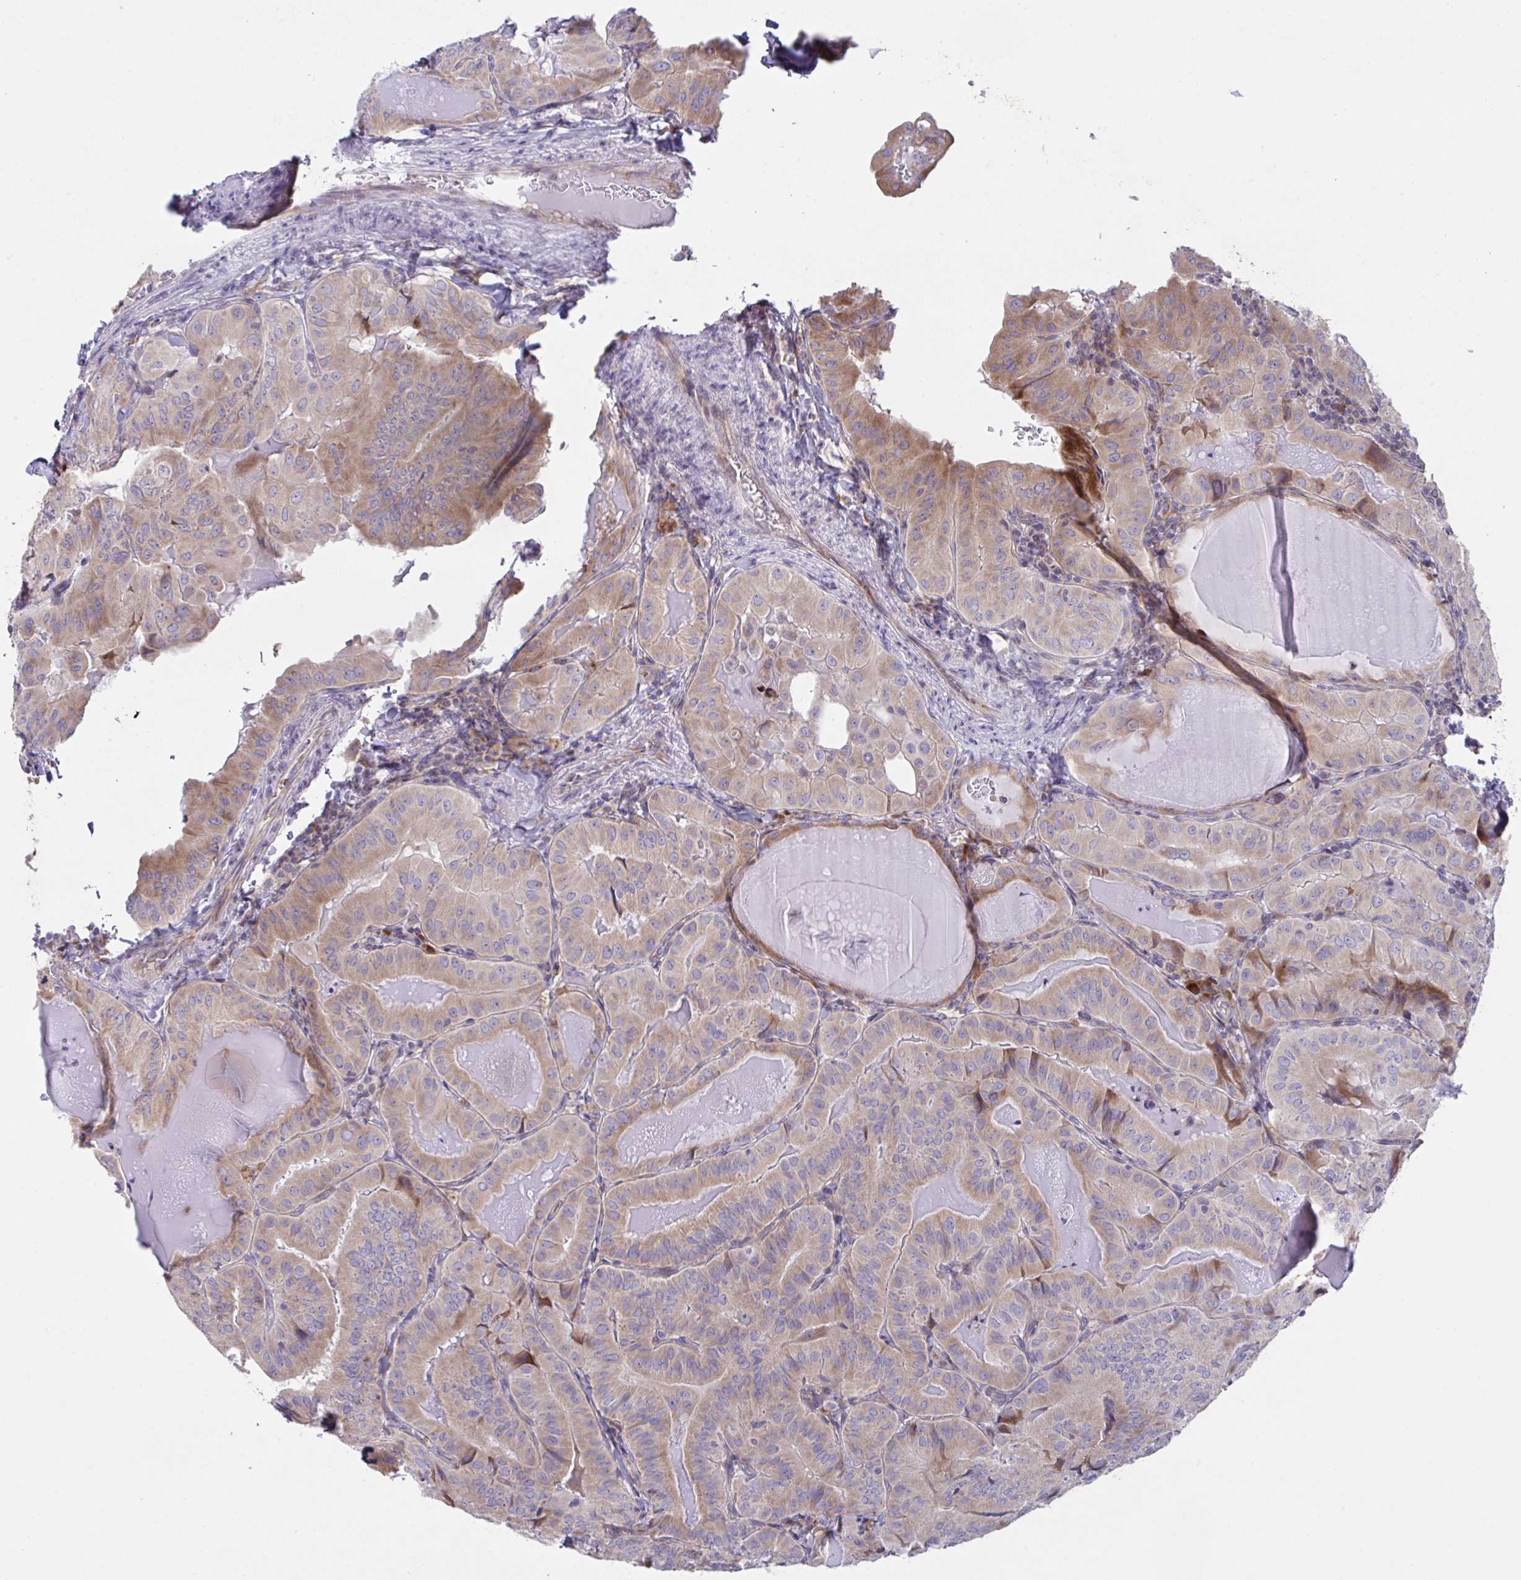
{"staining": {"intensity": "moderate", "quantity": "25%-75%", "location": "cytoplasmic/membranous"}, "tissue": "thyroid cancer", "cell_type": "Tumor cells", "image_type": "cancer", "snomed": [{"axis": "morphology", "description": "Papillary adenocarcinoma, NOS"}, {"axis": "topography", "description": "Thyroid gland"}], "caption": "Thyroid cancer (papillary adenocarcinoma) stained with a brown dye reveals moderate cytoplasmic/membranous positive positivity in about 25%-75% of tumor cells.", "gene": "FAU", "patient": {"sex": "female", "age": 68}}